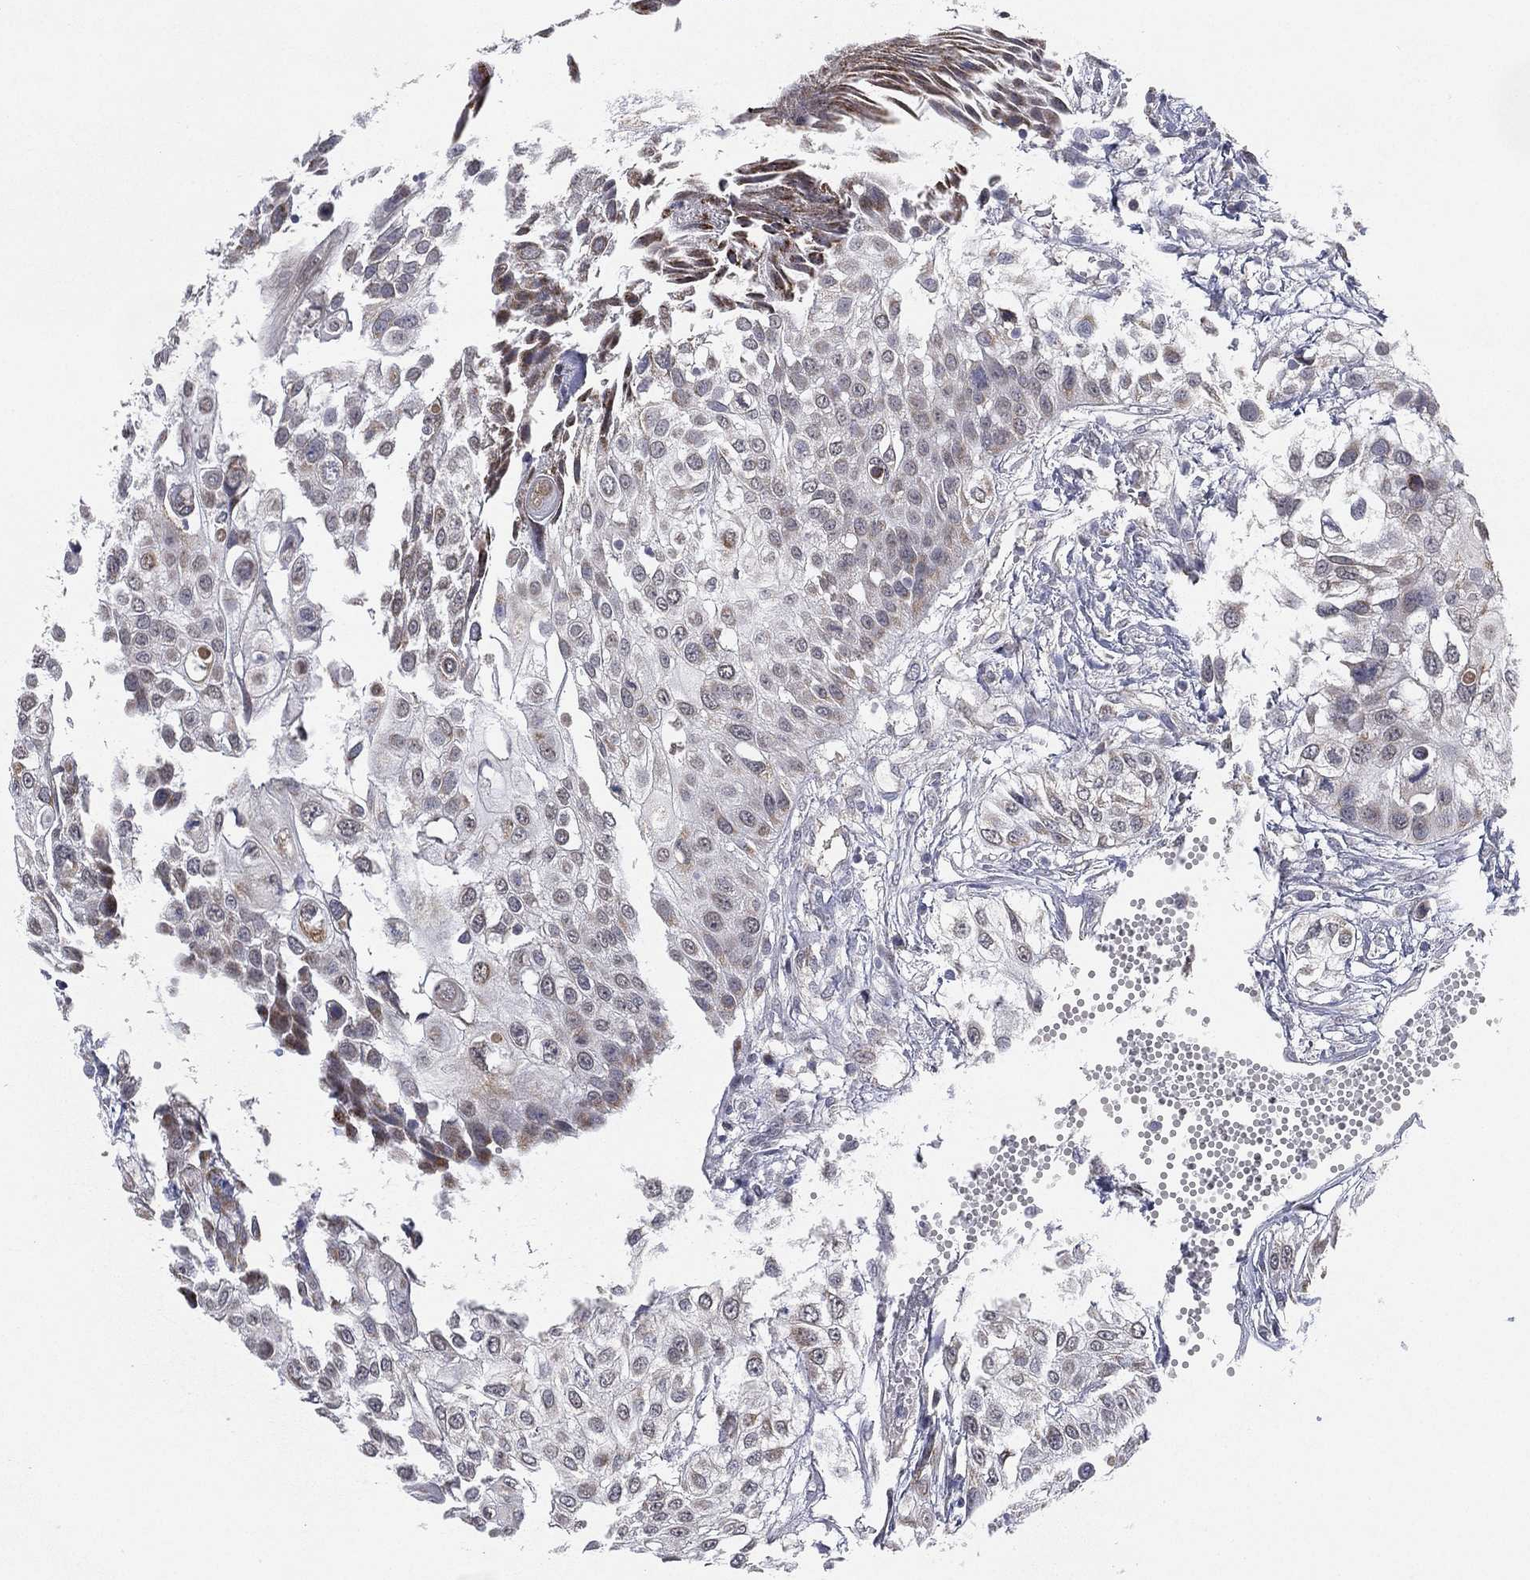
{"staining": {"intensity": "moderate", "quantity": "<25%", "location": "cytoplasmic/membranous"}, "tissue": "urothelial cancer", "cell_type": "Tumor cells", "image_type": "cancer", "snomed": [{"axis": "morphology", "description": "Urothelial carcinoma, High grade"}, {"axis": "topography", "description": "Urinary bladder"}], "caption": "Tumor cells reveal low levels of moderate cytoplasmic/membranous expression in approximately <25% of cells in human urothelial carcinoma (high-grade). (brown staining indicates protein expression, while blue staining denotes nuclei).", "gene": "PSMG4", "patient": {"sex": "female", "age": 79}}